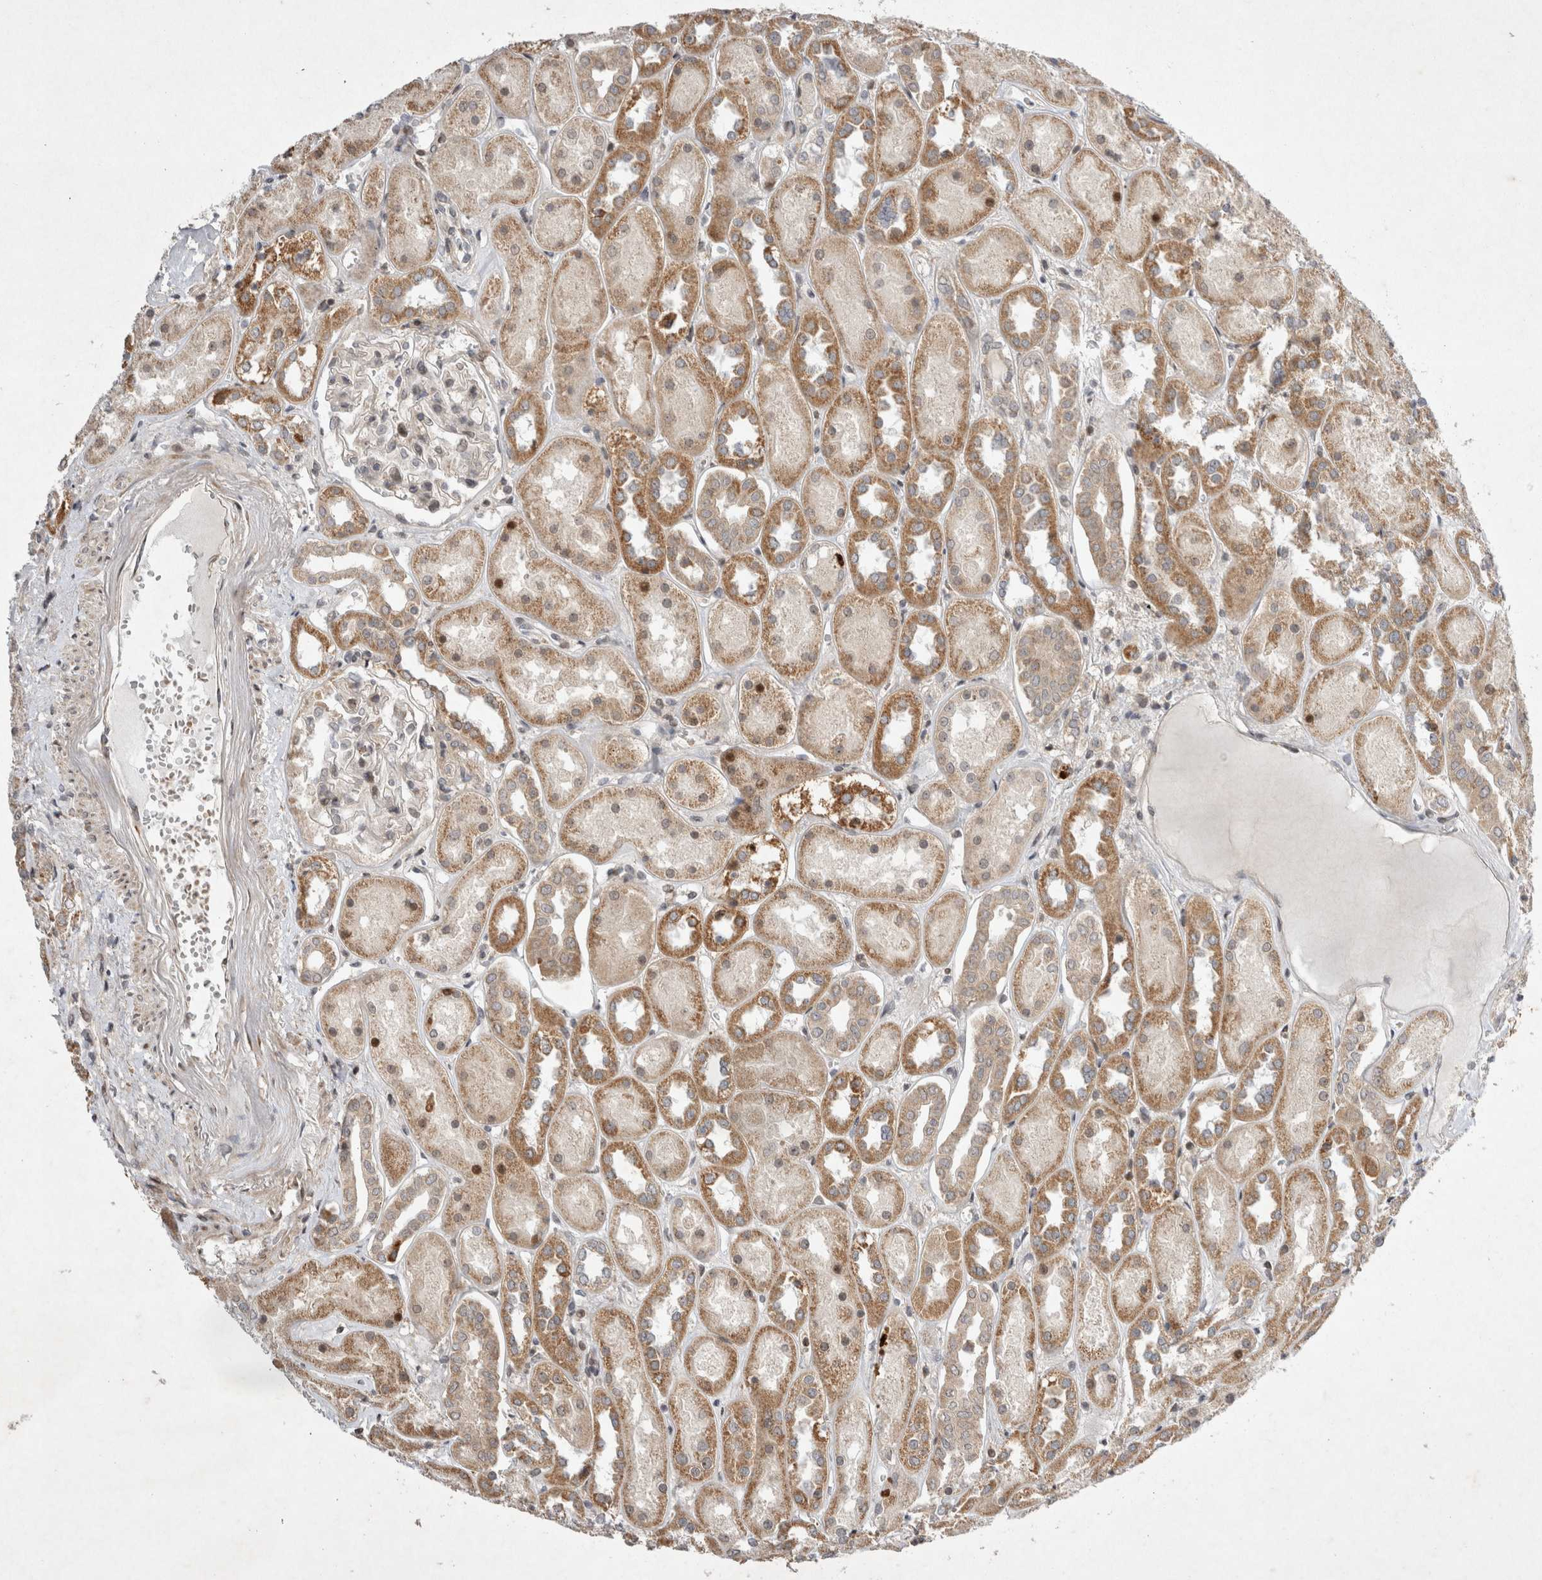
{"staining": {"intensity": "weak", "quantity": "<25%", "location": "cytoplasmic/membranous"}, "tissue": "kidney", "cell_type": "Cells in glomeruli", "image_type": "normal", "snomed": [{"axis": "morphology", "description": "Normal tissue, NOS"}, {"axis": "topography", "description": "Kidney"}], "caption": "This micrograph is of unremarkable kidney stained with immunohistochemistry to label a protein in brown with the nuclei are counter-stained blue. There is no expression in cells in glomeruli. Brightfield microscopy of immunohistochemistry (IHC) stained with DAB (3,3'-diaminobenzidine) (brown) and hematoxylin (blue), captured at high magnification.", "gene": "EIF2AK1", "patient": {"sex": "male", "age": 70}}